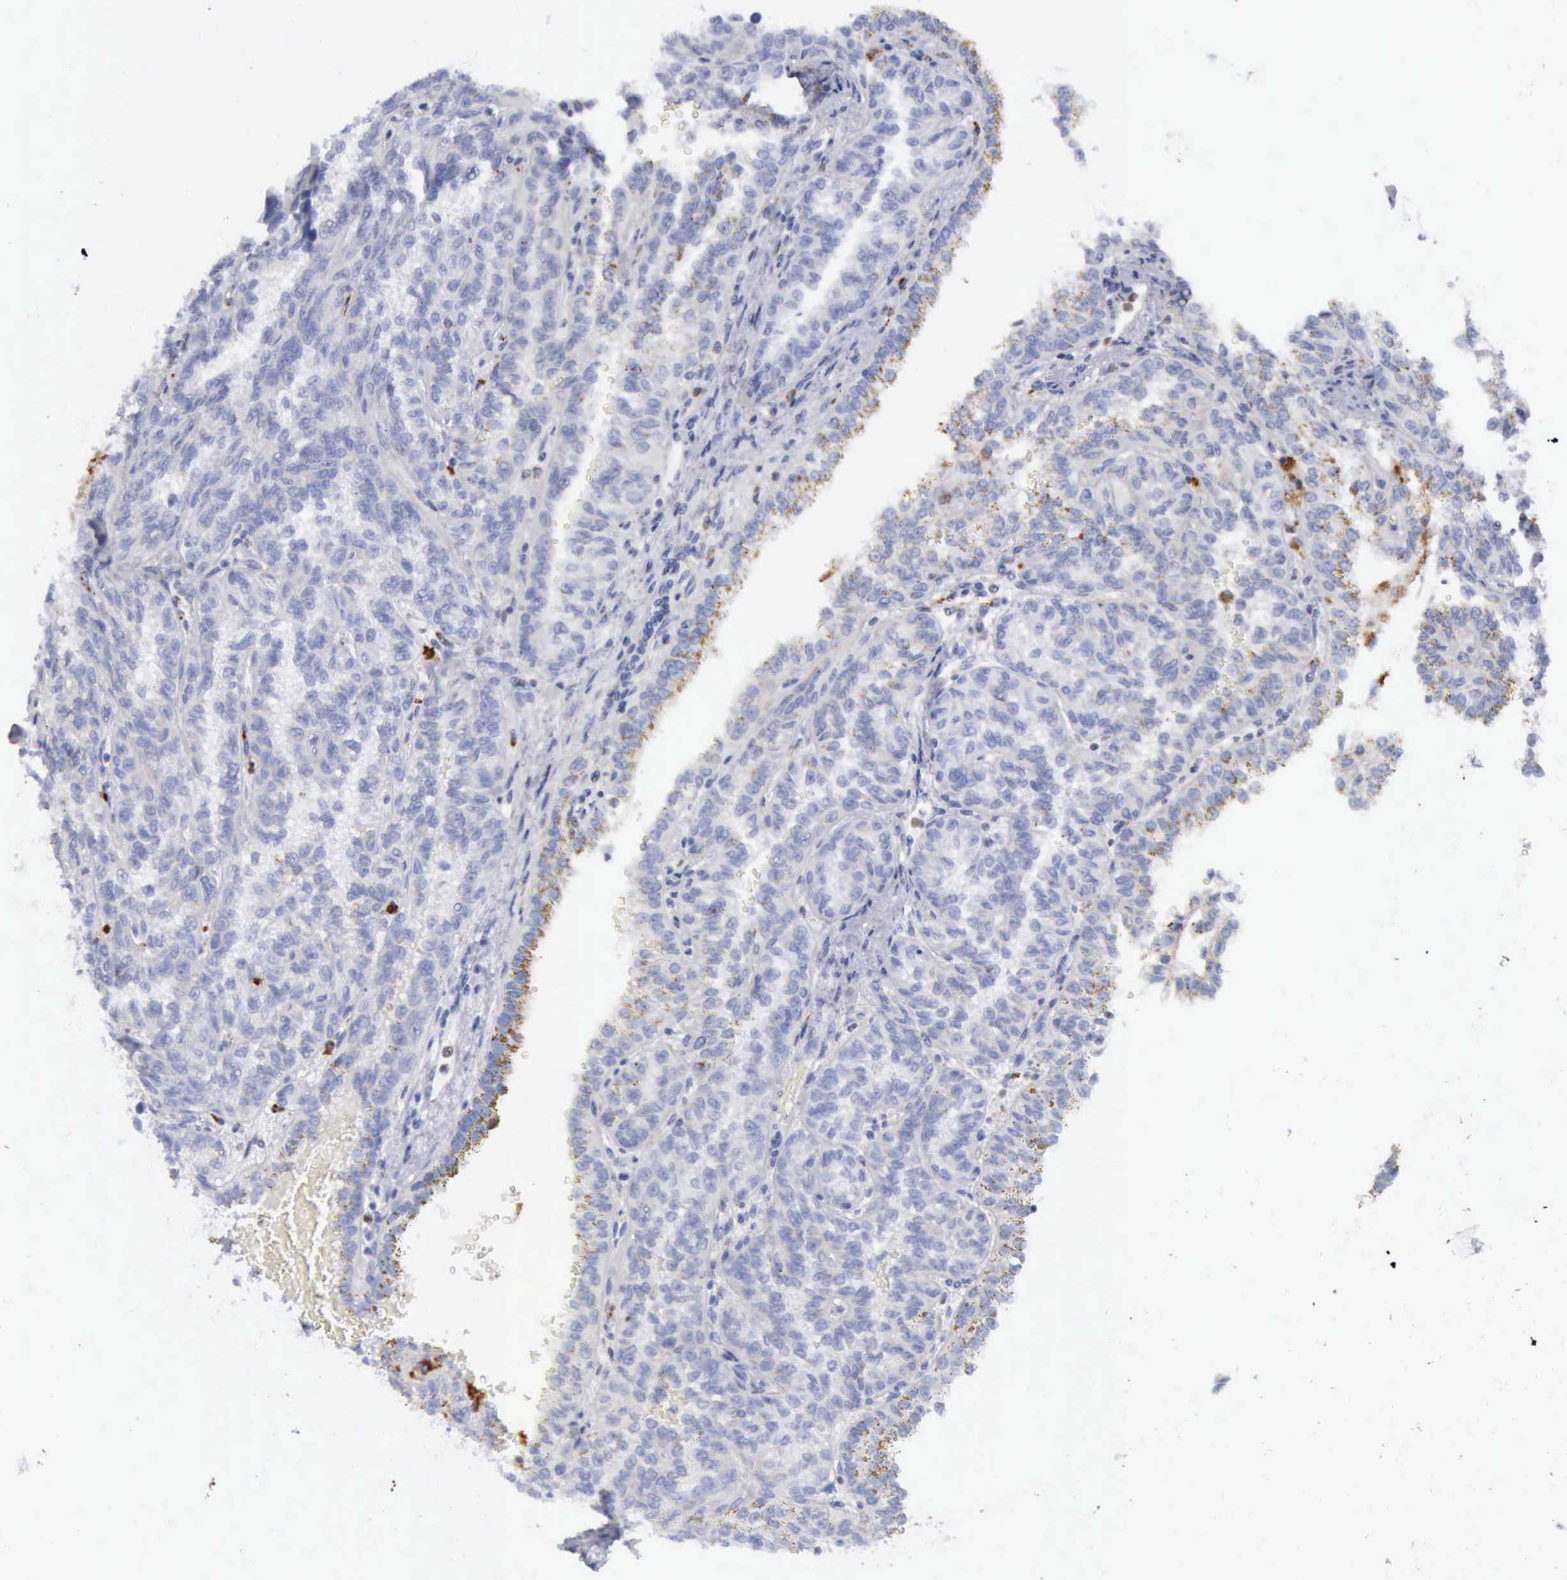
{"staining": {"intensity": "negative", "quantity": "none", "location": "none"}, "tissue": "renal cancer", "cell_type": "Tumor cells", "image_type": "cancer", "snomed": [{"axis": "morphology", "description": "Inflammation, NOS"}, {"axis": "morphology", "description": "Adenocarcinoma, NOS"}, {"axis": "topography", "description": "Kidney"}], "caption": "An image of human adenocarcinoma (renal) is negative for staining in tumor cells.", "gene": "CTSS", "patient": {"sex": "male", "age": 68}}